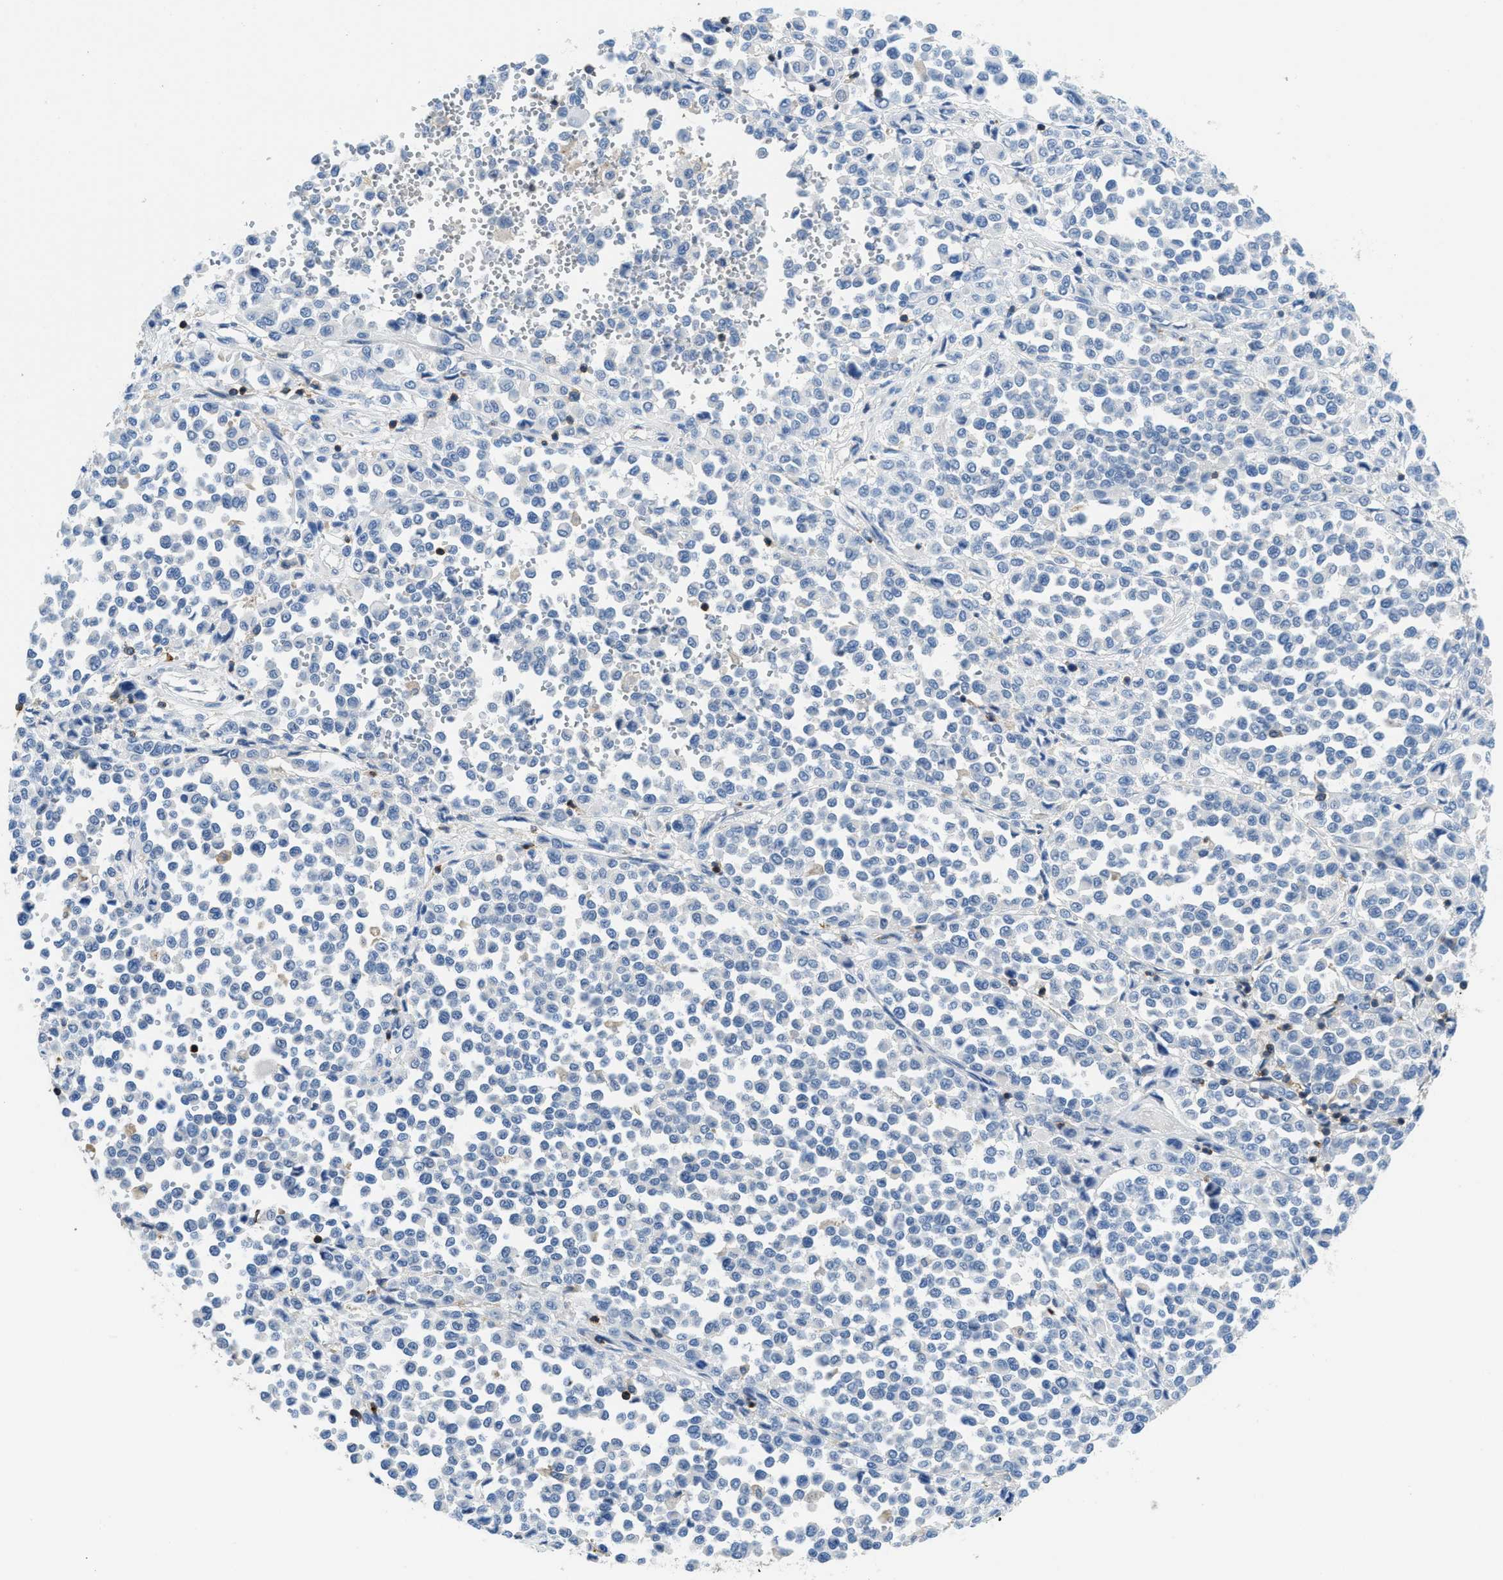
{"staining": {"intensity": "negative", "quantity": "none", "location": "none"}, "tissue": "melanoma", "cell_type": "Tumor cells", "image_type": "cancer", "snomed": [{"axis": "morphology", "description": "Malignant melanoma, Metastatic site"}, {"axis": "topography", "description": "Pancreas"}], "caption": "DAB (3,3'-diaminobenzidine) immunohistochemical staining of malignant melanoma (metastatic site) shows no significant positivity in tumor cells.", "gene": "FAM151A", "patient": {"sex": "female", "age": 30}}